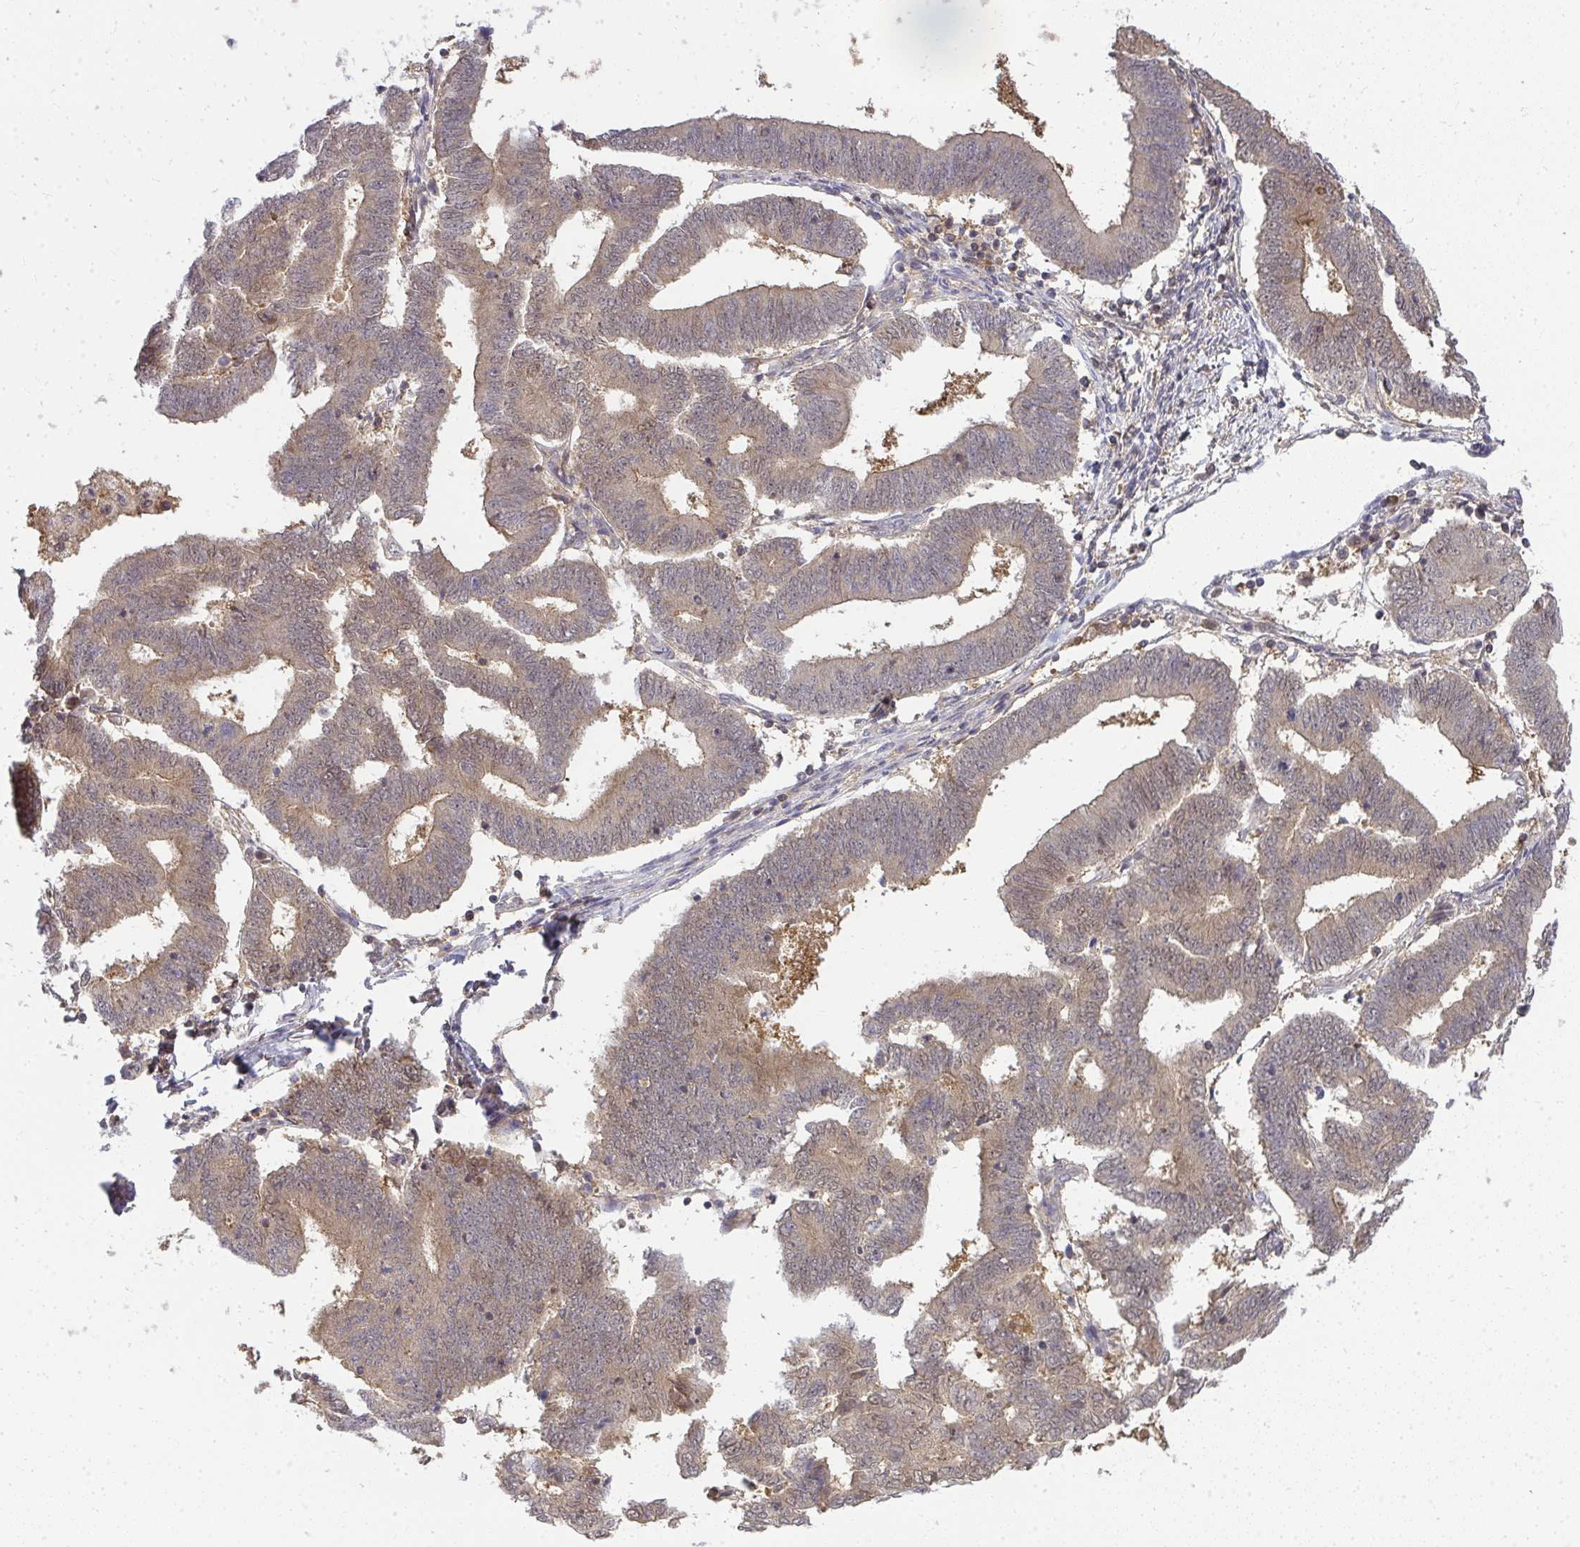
{"staining": {"intensity": "moderate", "quantity": ">75%", "location": "cytoplasmic/membranous"}, "tissue": "endometrial cancer", "cell_type": "Tumor cells", "image_type": "cancer", "snomed": [{"axis": "morphology", "description": "Adenocarcinoma, NOS"}, {"axis": "topography", "description": "Endometrium"}], "caption": "Human endometrial cancer stained for a protein (brown) displays moderate cytoplasmic/membranous positive staining in approximately >75% of tumor cells.", "gene": "HDHD2", "patient": {"sex": "female", "age": 70}}